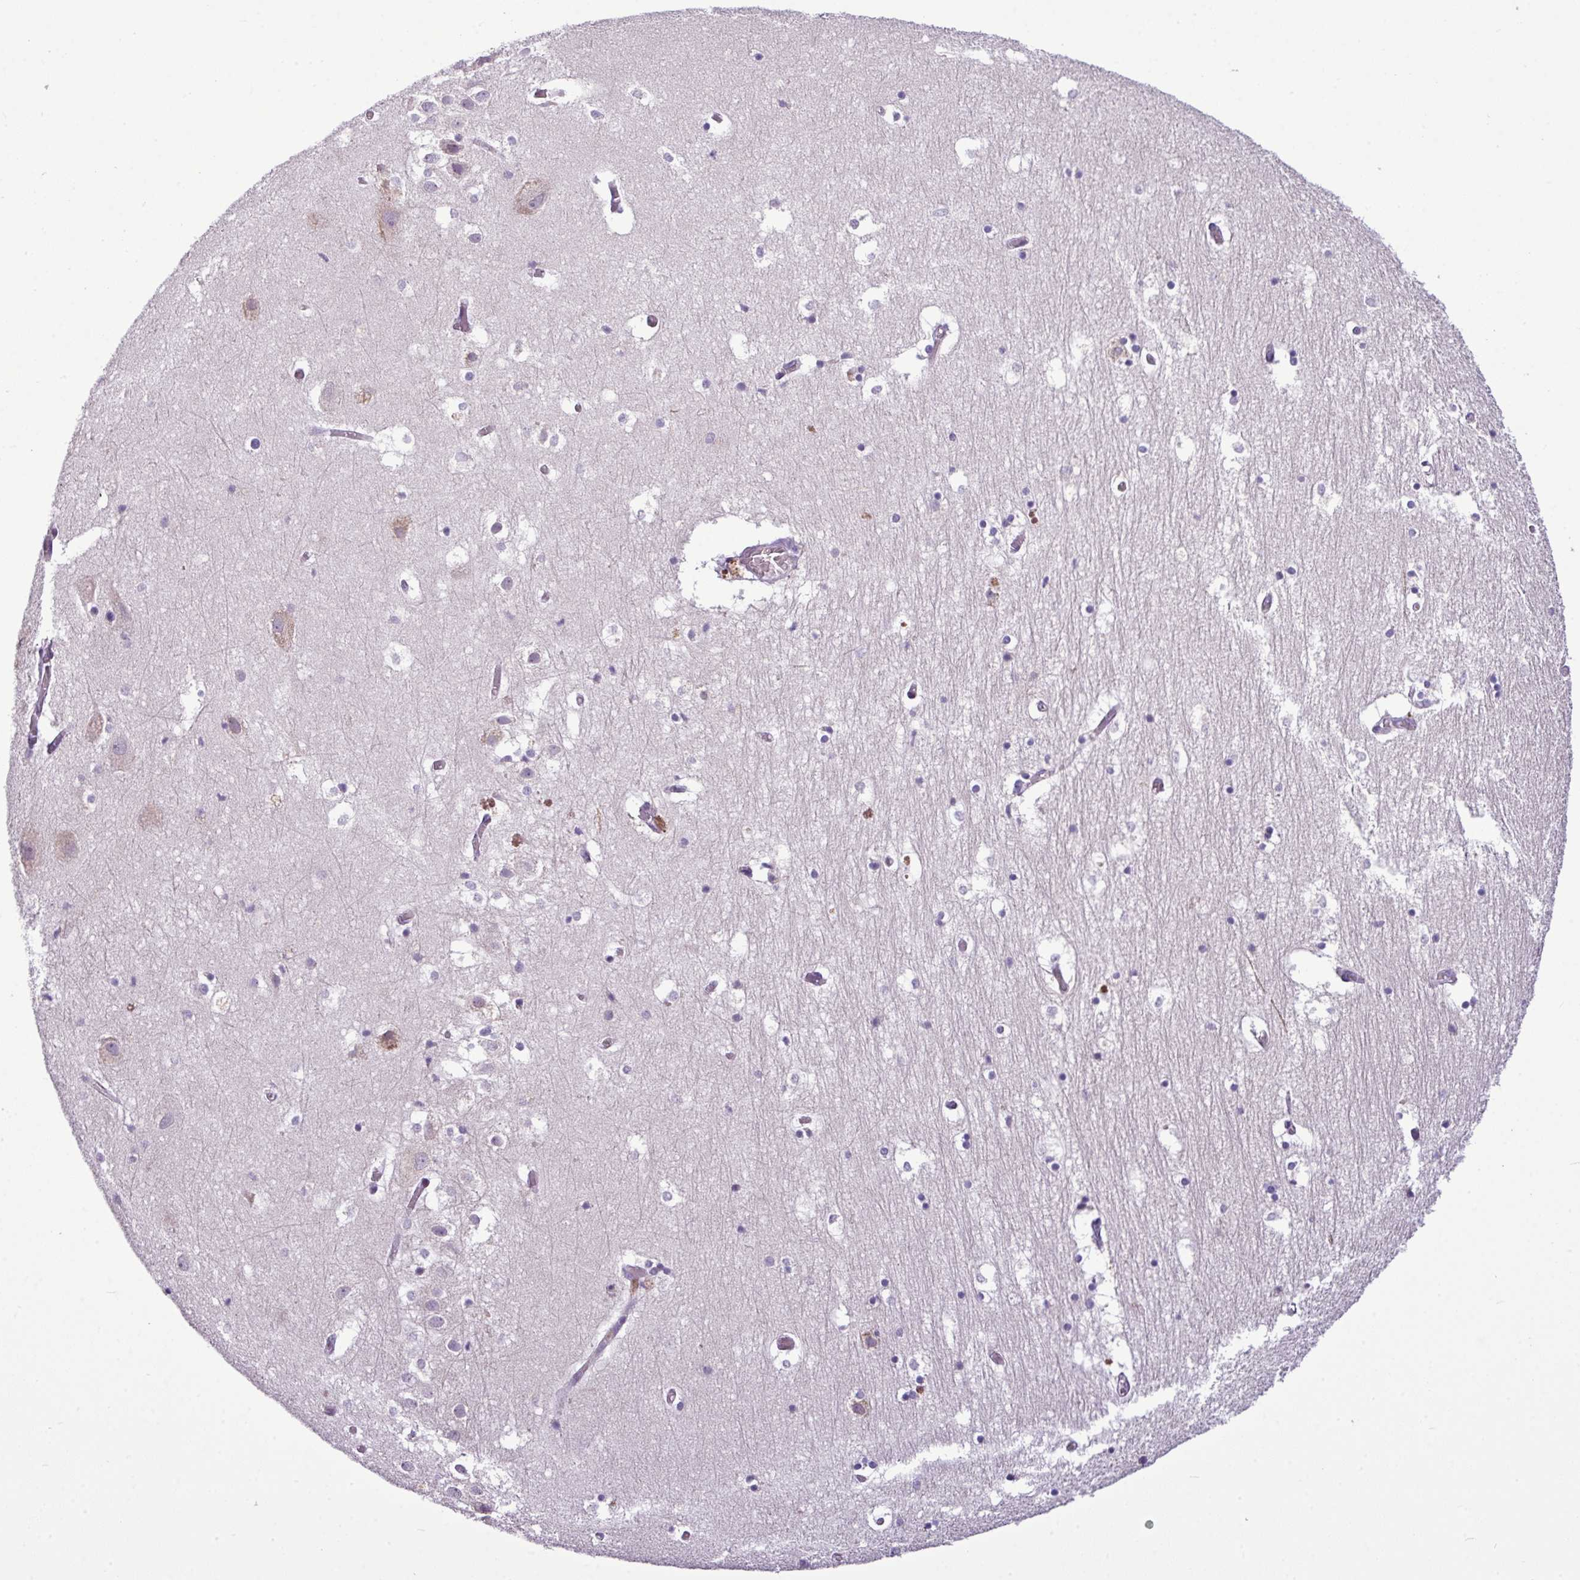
{"staining": {"intensity": "negative", "quantity": "none", "location": "none"}, "tissue": "hippocampus", "cell_type": "Glial cells", "image_type": "normal", "snomed": [{"axis": "morphology", "description": "Normal tissue, NOS"}, {"axis": "topography", "description": "Hippocampus"}], "caption": "The IHC photomicrograph has no significant staining in glial cells of hippocampus. (IHC, brightfield microscopy, high magnification).", "gene": "IL17A", "patient": {"sex": "female", "age": 52}}